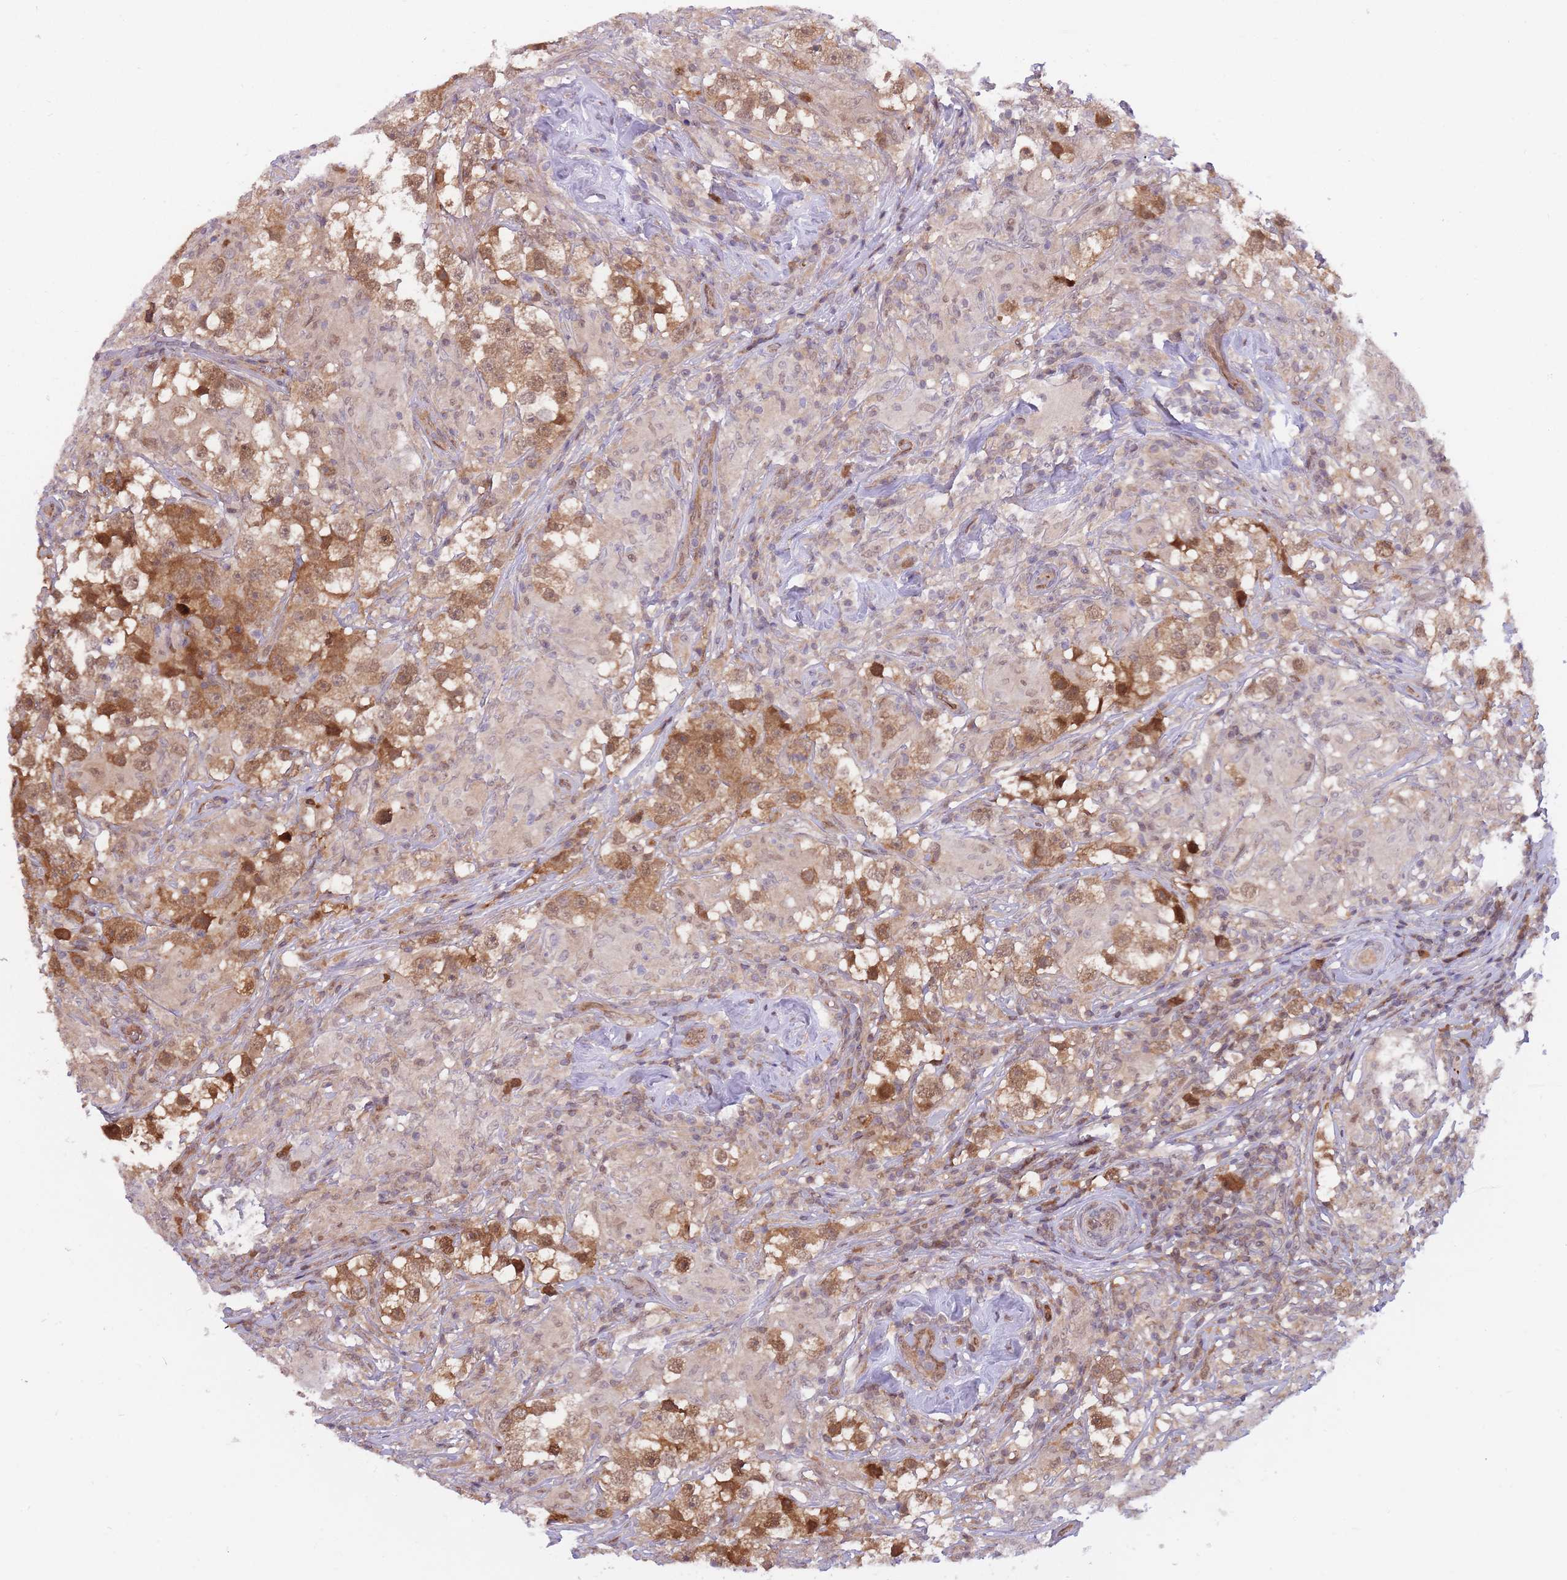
{"staining": {"intensity": "moderate", "quantity": ">75%", "location": "cytoplasmic/membranous,nuclear"}, "tissue": "testis cancer", "cell_type": "Tumor cells", "image_type": "cancer", "snomed": [{"axis": "morphology", "description": "Seminoma, NOS"}, {"axis": "topography", "description": "Testis"}], "caption": "Seminoma (testis) stained for a protein (brown) reveals moderate cytoplasmic/membranous and nuclear positive expression in approximately >75% of tumor cells.", "gene": "NSFL1C", "patient": {"sex": "male", "age": 46}}